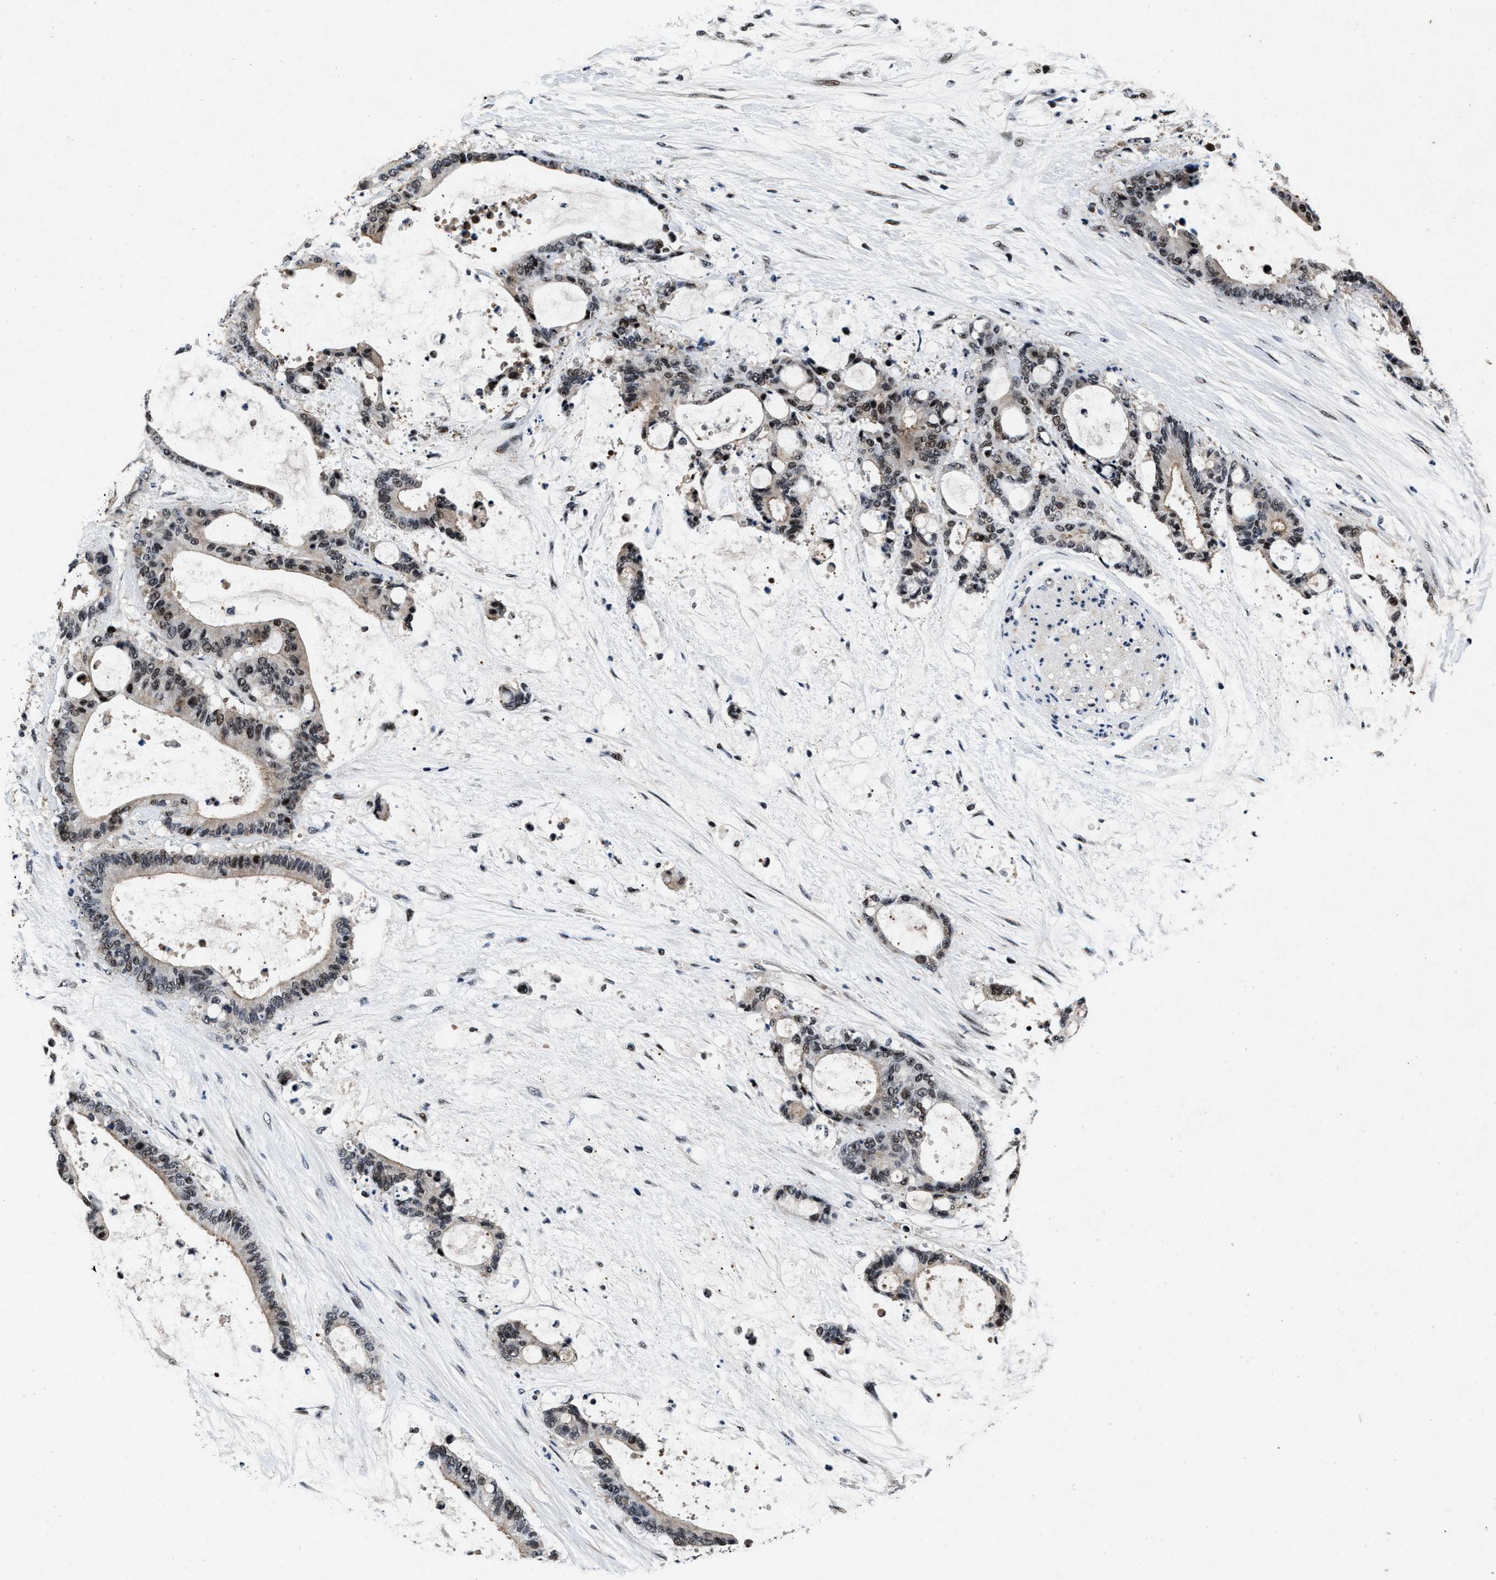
{"staining": {"intensity": "moderate", "quantity": "25%-75%", "location": "nuclear"}, "tissue": "liver cancer", "cell_type": "Tumor cells", "image_type": "cancer", "snomed": [{"axis": "morphology", "description": "Normal tissue, NOS"}, {"axis": "morphology", "description": "Cholangiocarcinoma"}, {"axis": "topography", "description": "Liver"}, {"axis": "topography", "description": "Peripheral nerve tissue"}], "caption": "Protein staining shows moderate nuclear staining in approximately 25%-75% of tumor cells in cholangiocarcinoma (liver).", "gene": "ZNF233", "patient": {"sex": "female", "age": 73}}